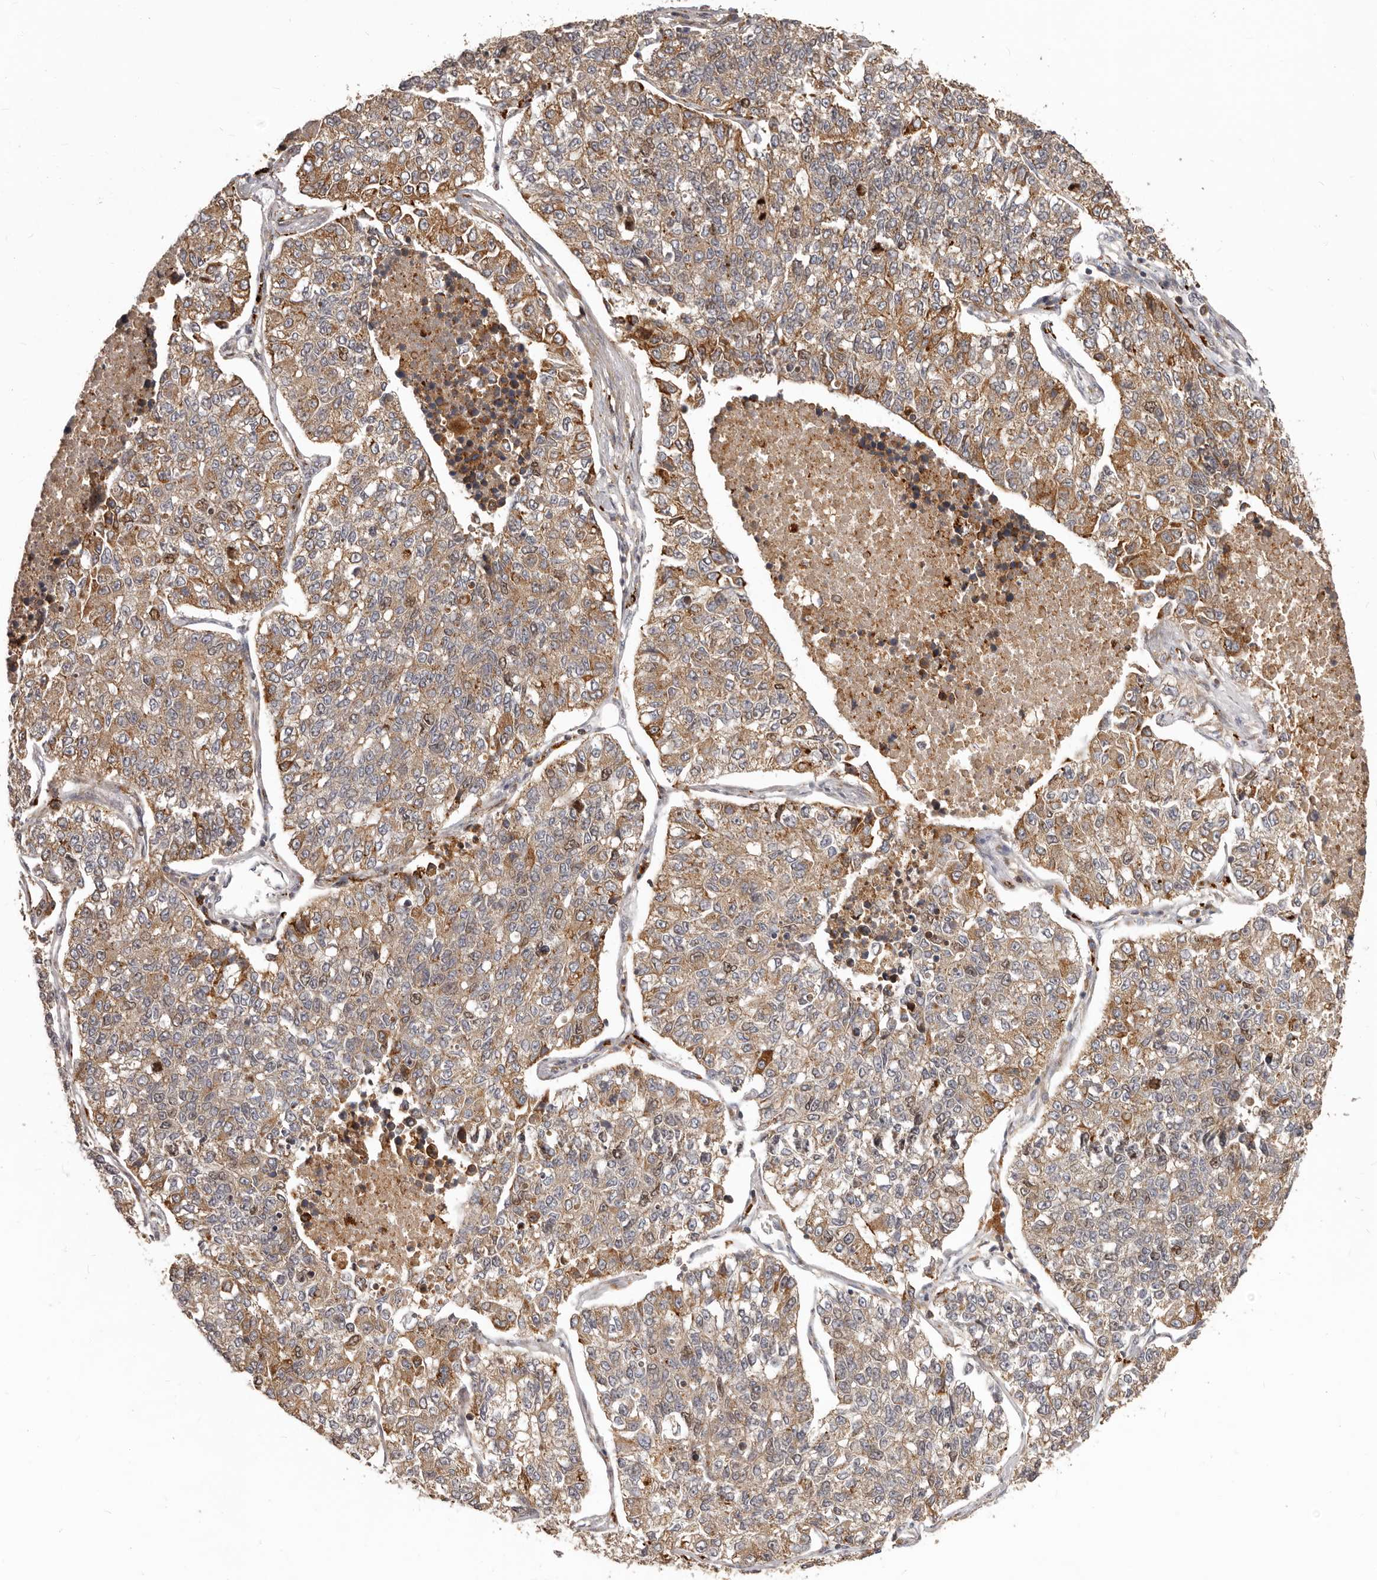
{"staining": {"intensity": "moderate", "quantity": ">75%", "location": "cytoplasmic/membranous,nuclear"}, "tissue": "lung cancer", "cell_type": "Tumor cells", "image_type": "cancer", "snomed": [{"axis": "morphology", "description": "Adenocarcinoma, NOS"}, {"axis": "topography", "description": "Lung"}], "caption": "An image of human lung adenocarcinoma stained for a protein exhibits moderate cytoplasmic/membranous and nuclear brown staining in tumor cells.", "gene": "RNF187", "patient": {"sex": "male", "age": 49}}